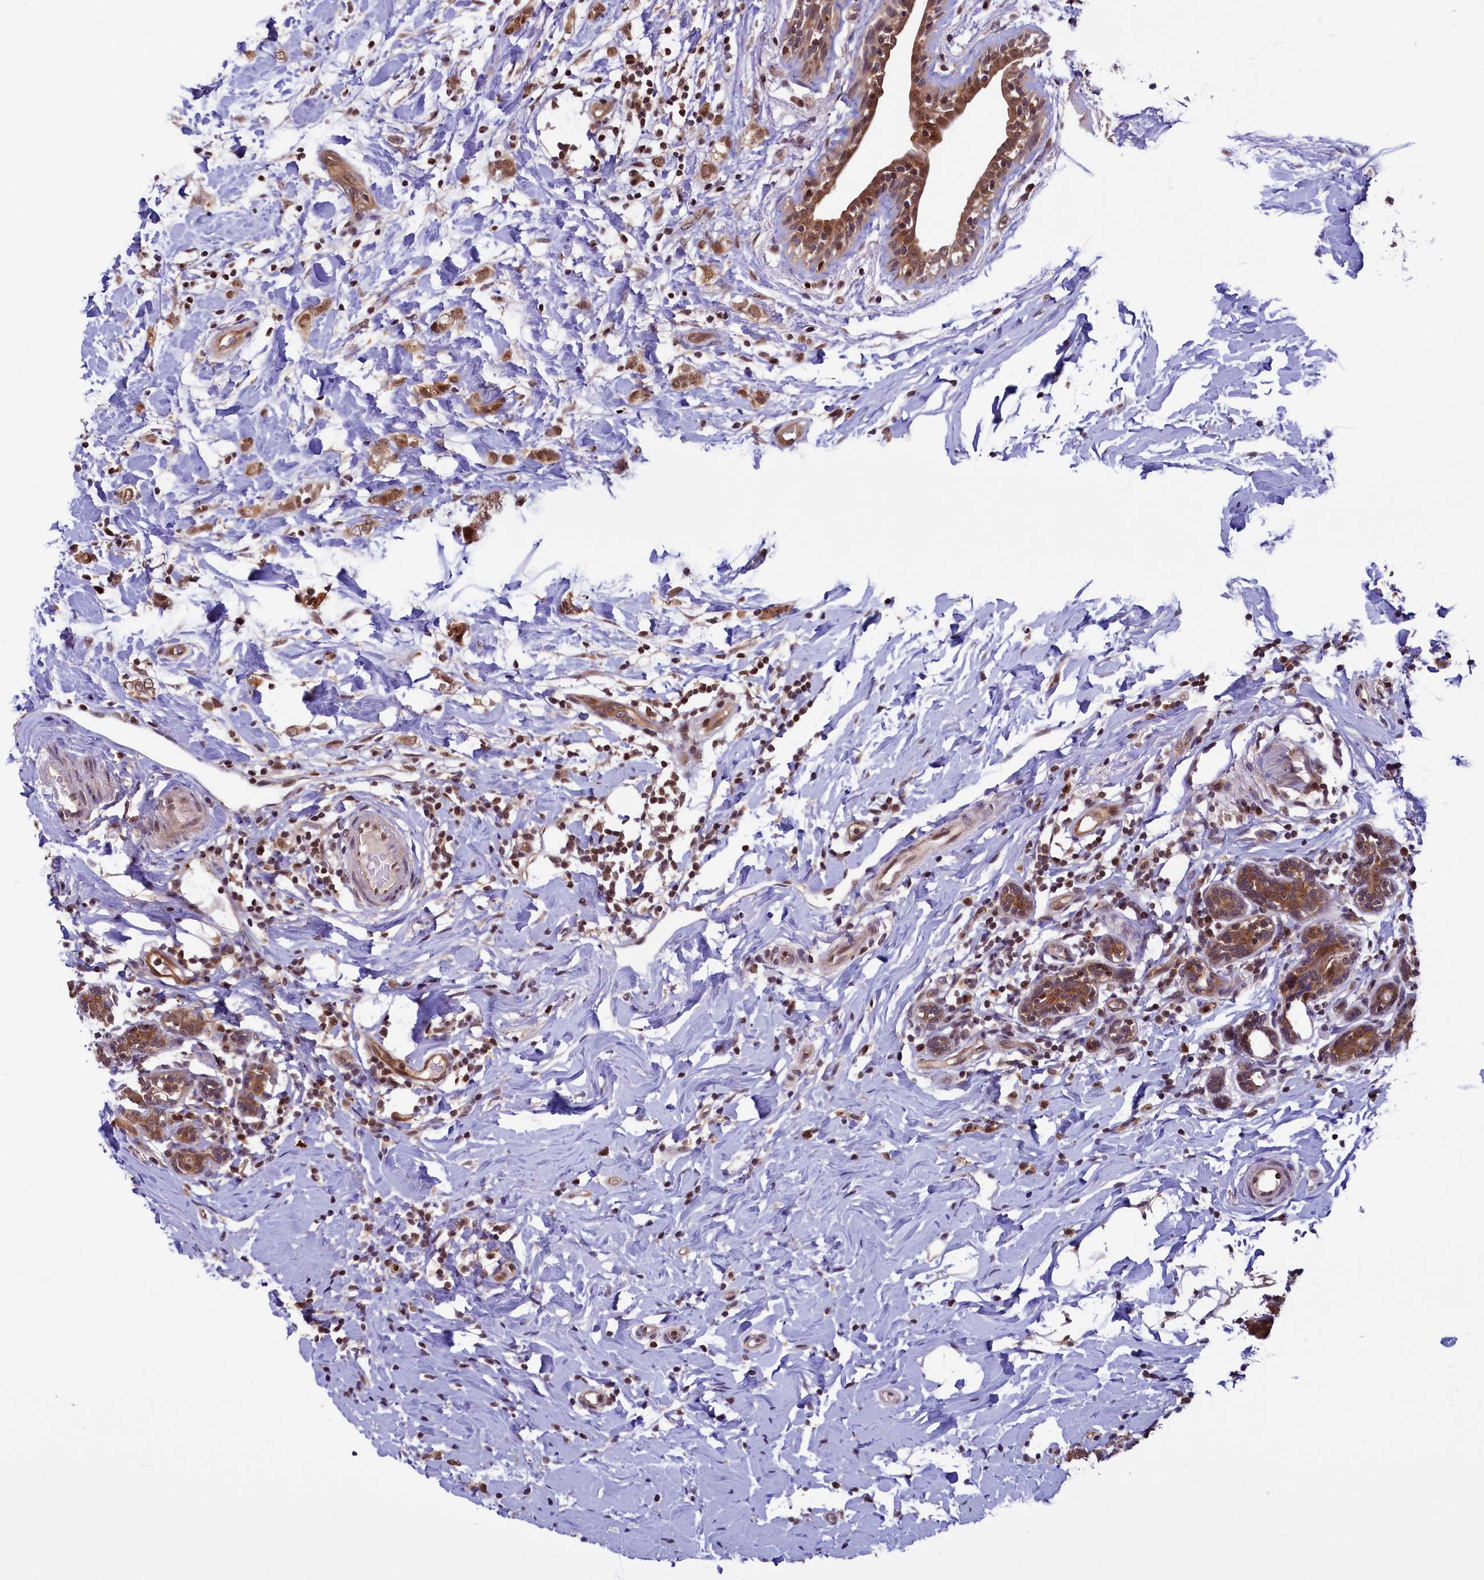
{"staining": {"intensity": "moderate", "quantity": ">75%", "location": "cytoplasmic/membranous,nuclear"}, "tissue": "breast cancer", "cell_type": "Tumor cells", "image_type": "cancer", "snomed": [{"axis": "morphology", "description": "Normal tissue, NOS"}, {"axis": "morphology", "description": "Lobular carcinoma"}, {"axis": "topography", "description": "Breast"}], "caption": "This histopathology image shows immunohistochemistry staining of human breast cancer (lobular carcinoma), with medium moderate cytoplasmic/membranous and nuclear positivity in about >75% of tumor cells.", "gene": "SLC7A6OS", "patient": {"sex": "female", "age": 47}}